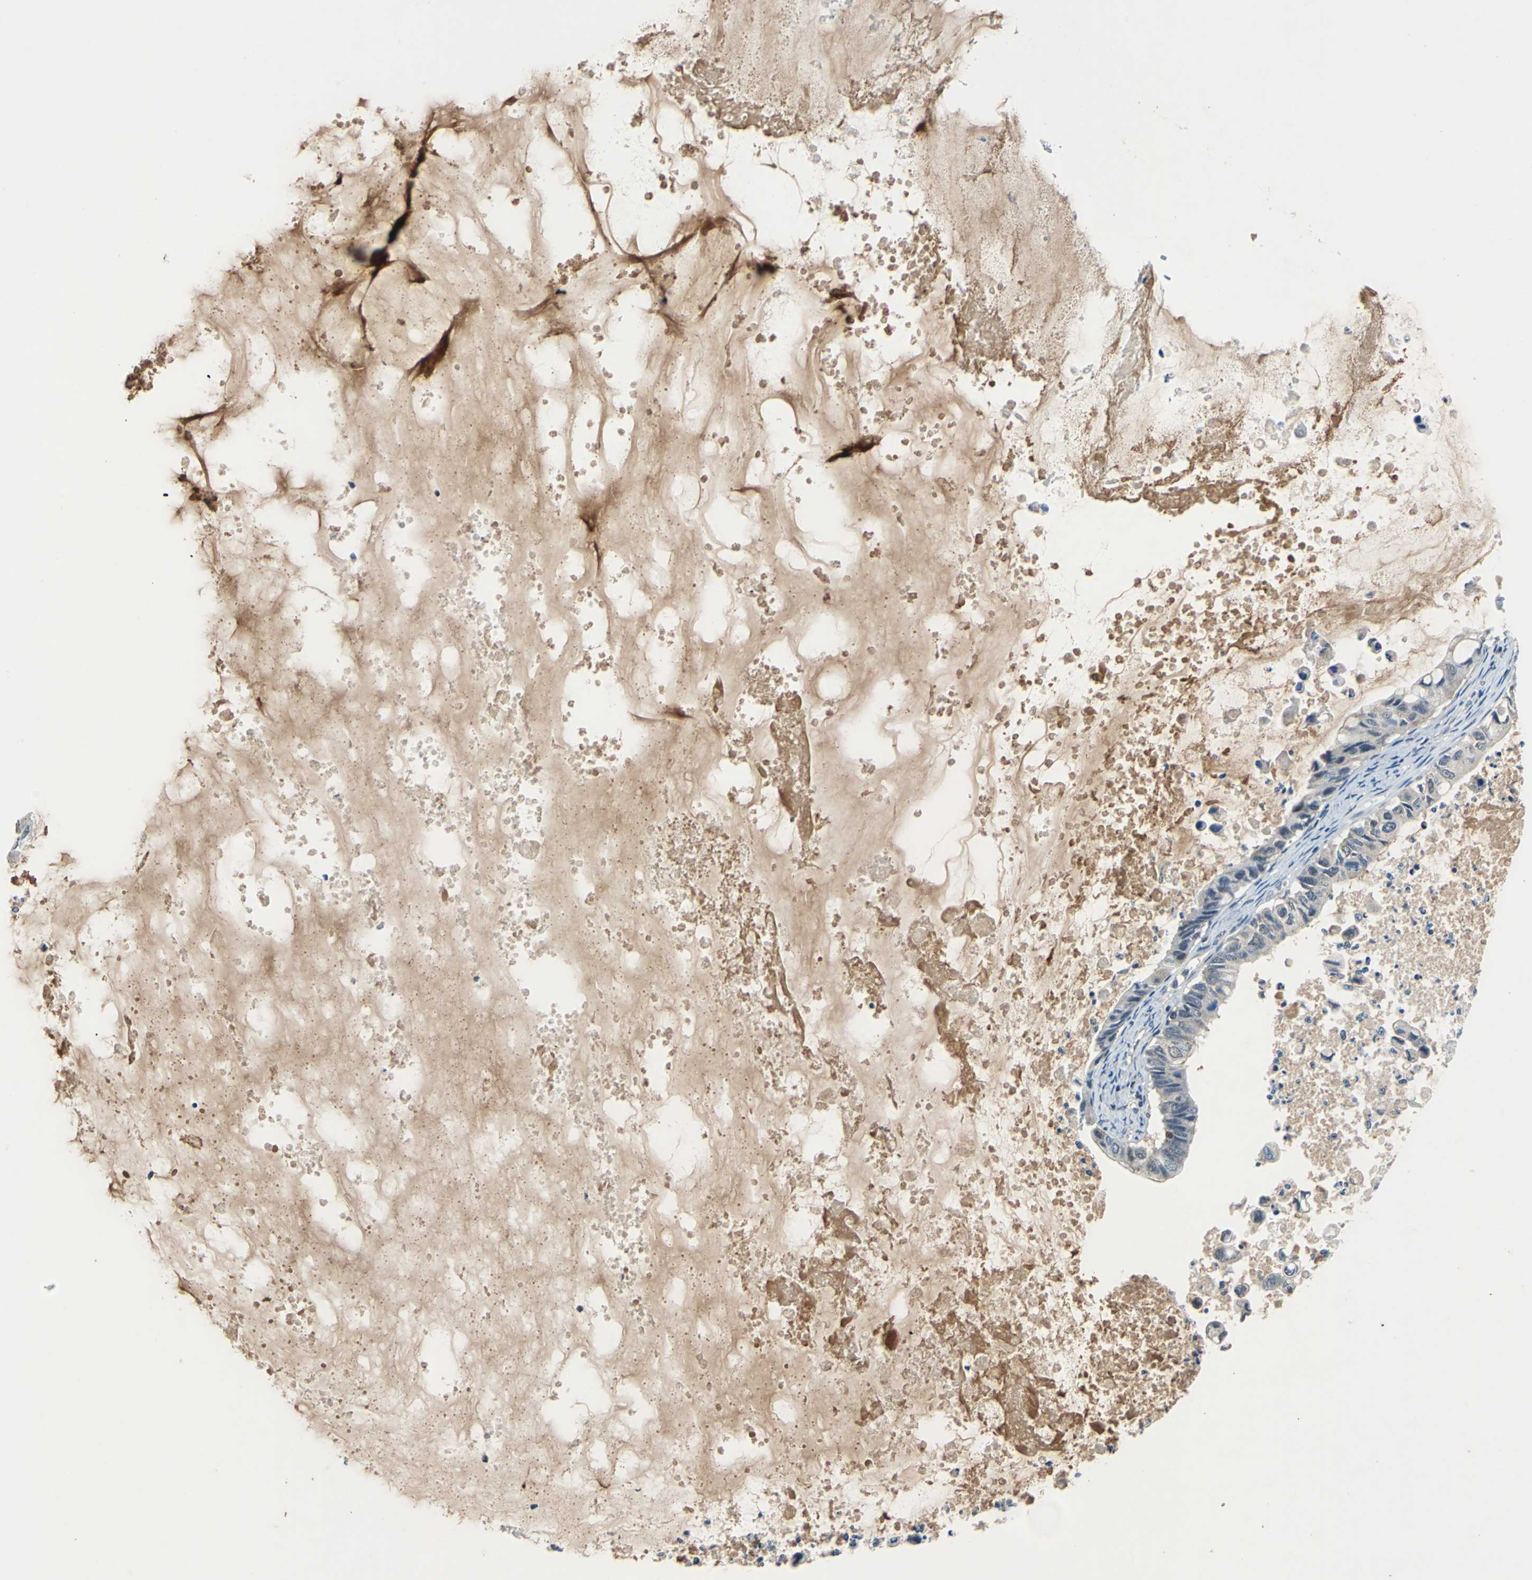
{"staining": {"intensity": "weak", "quantity": "25%-75%", "location": "cytoplasmic/membranous"}, "tissue": "ovarian cancer", "cell_type": "Tumor cells", "image_type": "cancer", "snomed": [{"axis": "morphology", "description": "Cystadenocarcinoma, mucinous, NOS"}, {"axis": "topography", "description": "Ovary"}], "caption": "Immunohistochemistry micrograph of neoplastic tissue: human ovarian cancer stained using immunohistochemistry demonstrates low levels of weak protein expression localized specifically in the cytoplasmic/membranous of tumor cells, appearing as a cytoplasmic/membranous brown color.", "gene": "SLC19A2", "patient": {"sex": "female", "age": 80}}